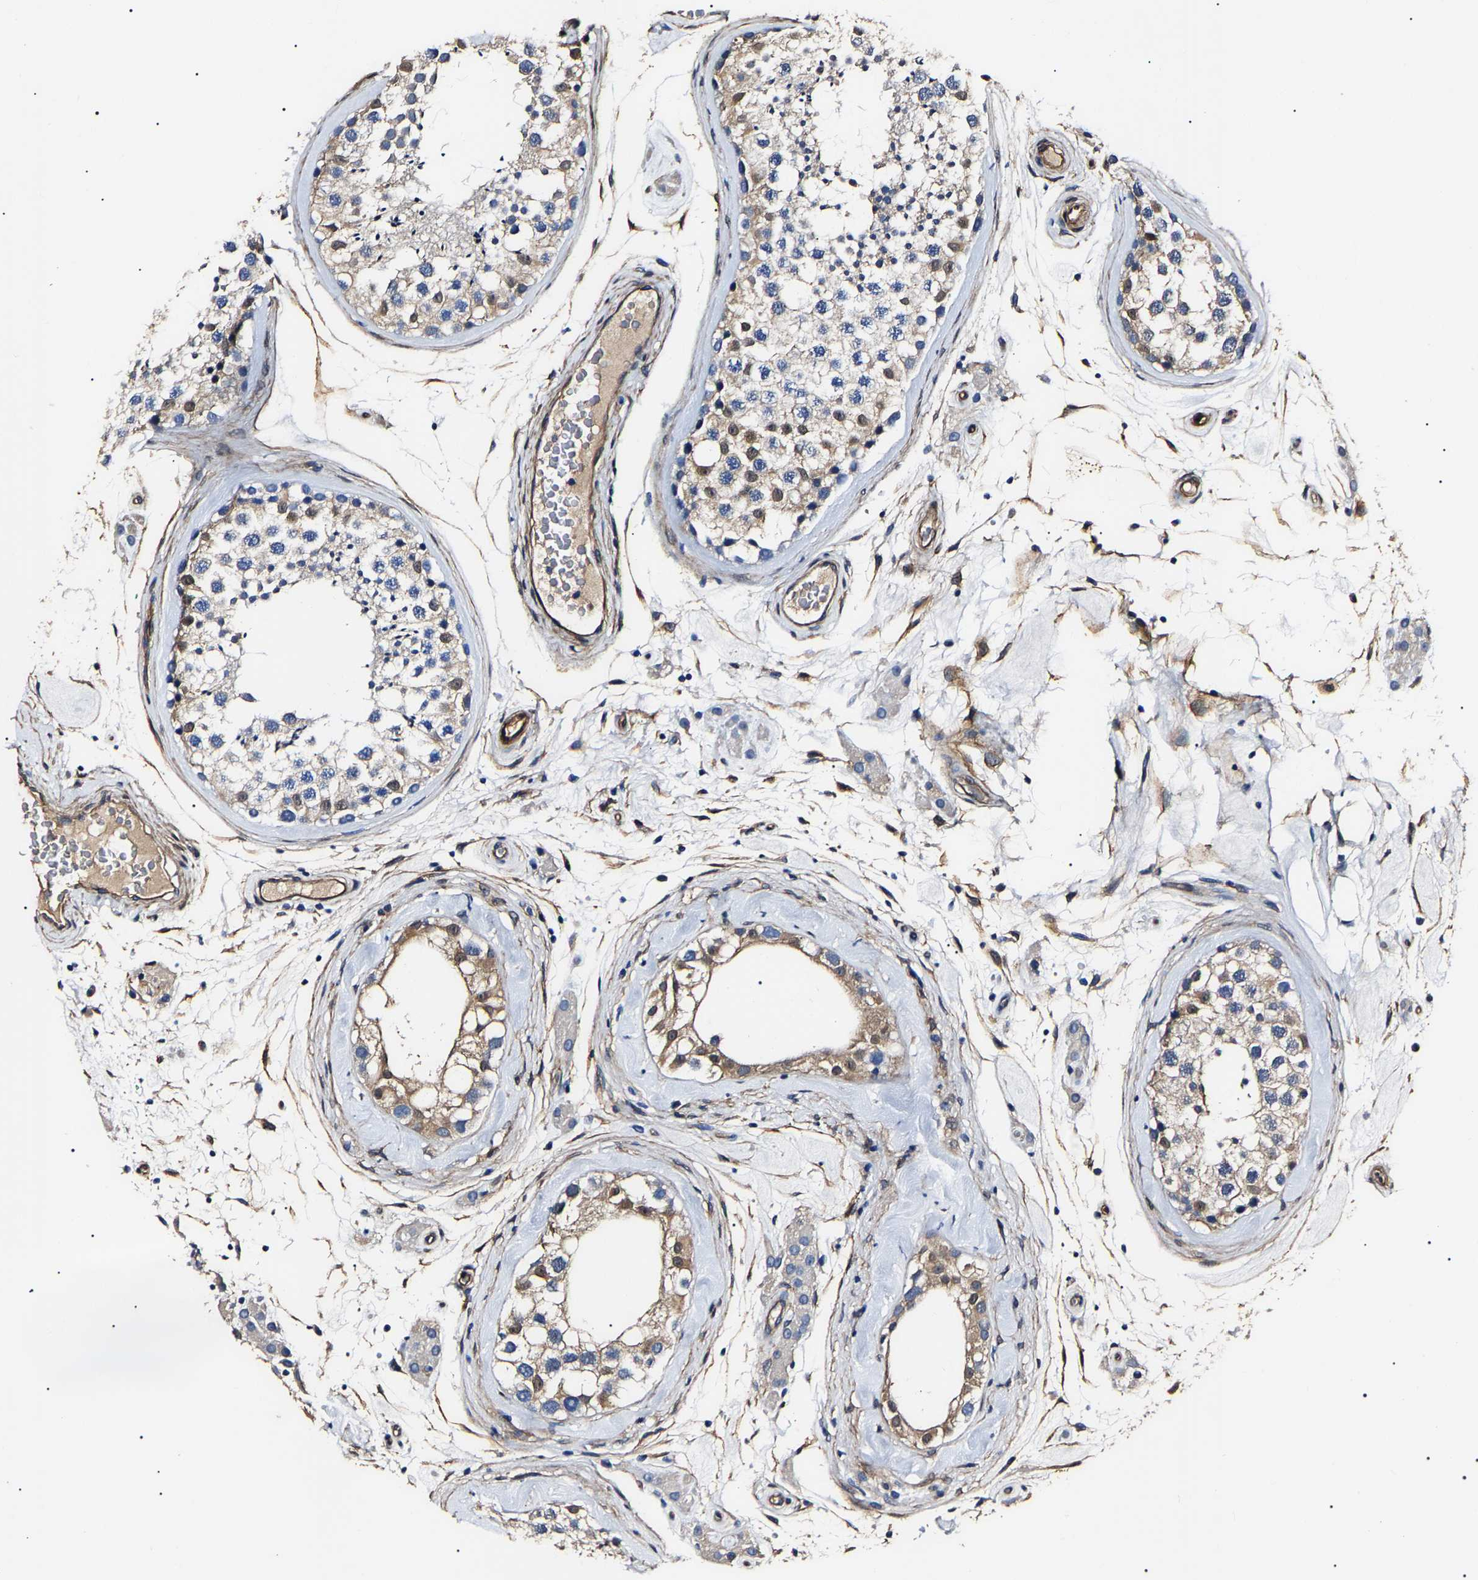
{"staining": {"intensity": "weak", "quantity": ">75%", "location": "cytoplasmic/membranous"}, "tissue": "testis", "cell_type": "Cells in seminiferous ducts", "image_type": "normal", "snomed": [{"axis": "morphology", "description": "Normal tissue, NOS"}, {"axis": "topography", "description": "Testis"}], "caption": "Cells in seminiferous ducts show low levels of weak cytoplasmic/membranous positivity in approximately >75% of cells in benign testis. The protein of interest is stained brown, and the nuclei are stained in blue (DAB (3,3'-diaminobenzidine) IHC with brightfield microscopy, high magnification).", "gene": "KLHL42", "patient": {"sex": "male", "age": 46}}